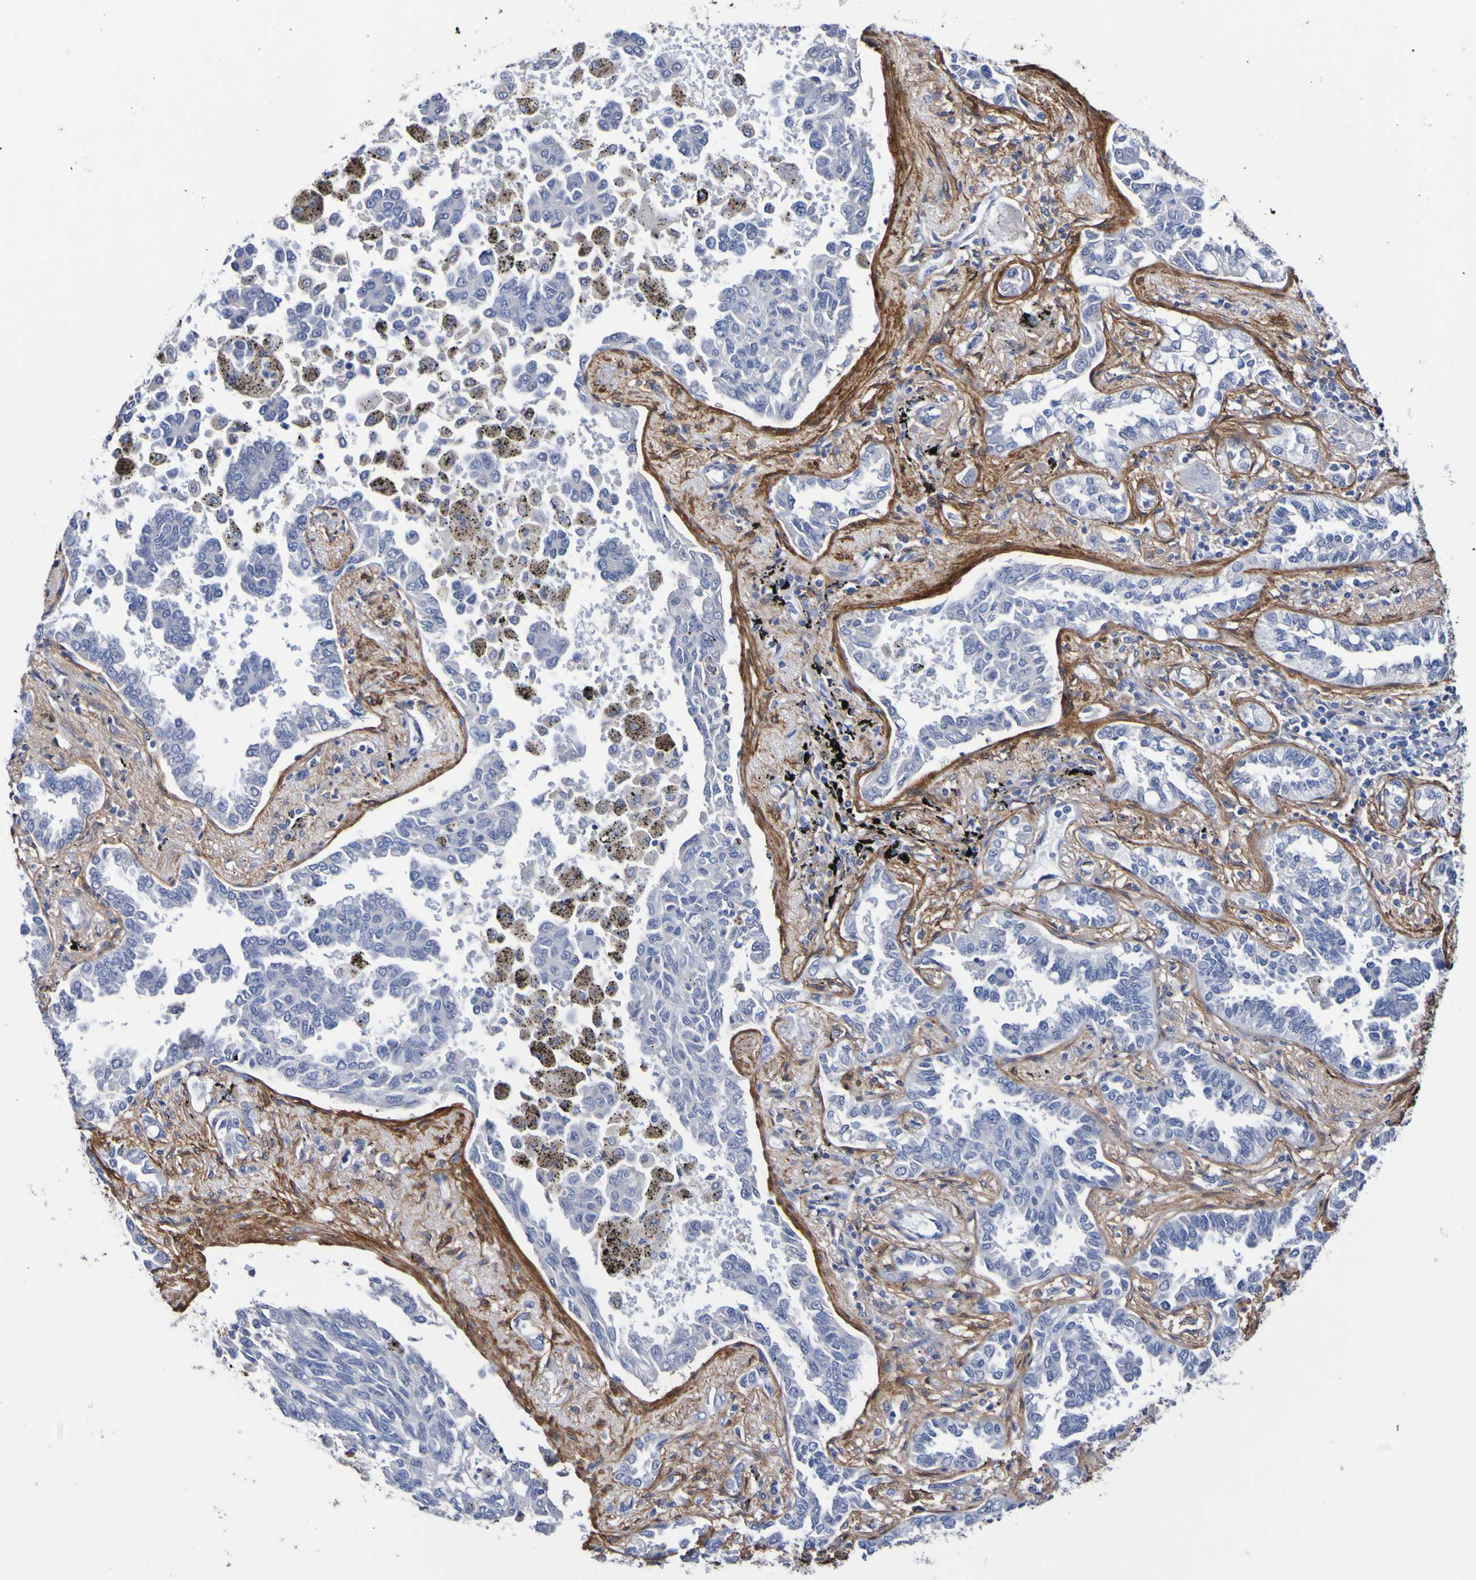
{"staining": {"intensity": "negative", "quantity": "none", "location": "none"}, "tissue": "lung cancer", "cell_type": "Tumor cells", "image_type": "cancer", "snomed": [{"axis": "morphology", "description": "Normal tissue, NOS"}, {"axis": "morphology", "description": "Adenocarcinoma, NOS"}, {"axis": "topography", "description": "Lung"}], "caption": "Tumor cells show no significant protein staining in lung cancer (adenocarcinoma).", "gene": "SGCB", "patient": {"sex": "male", "age": 59}}